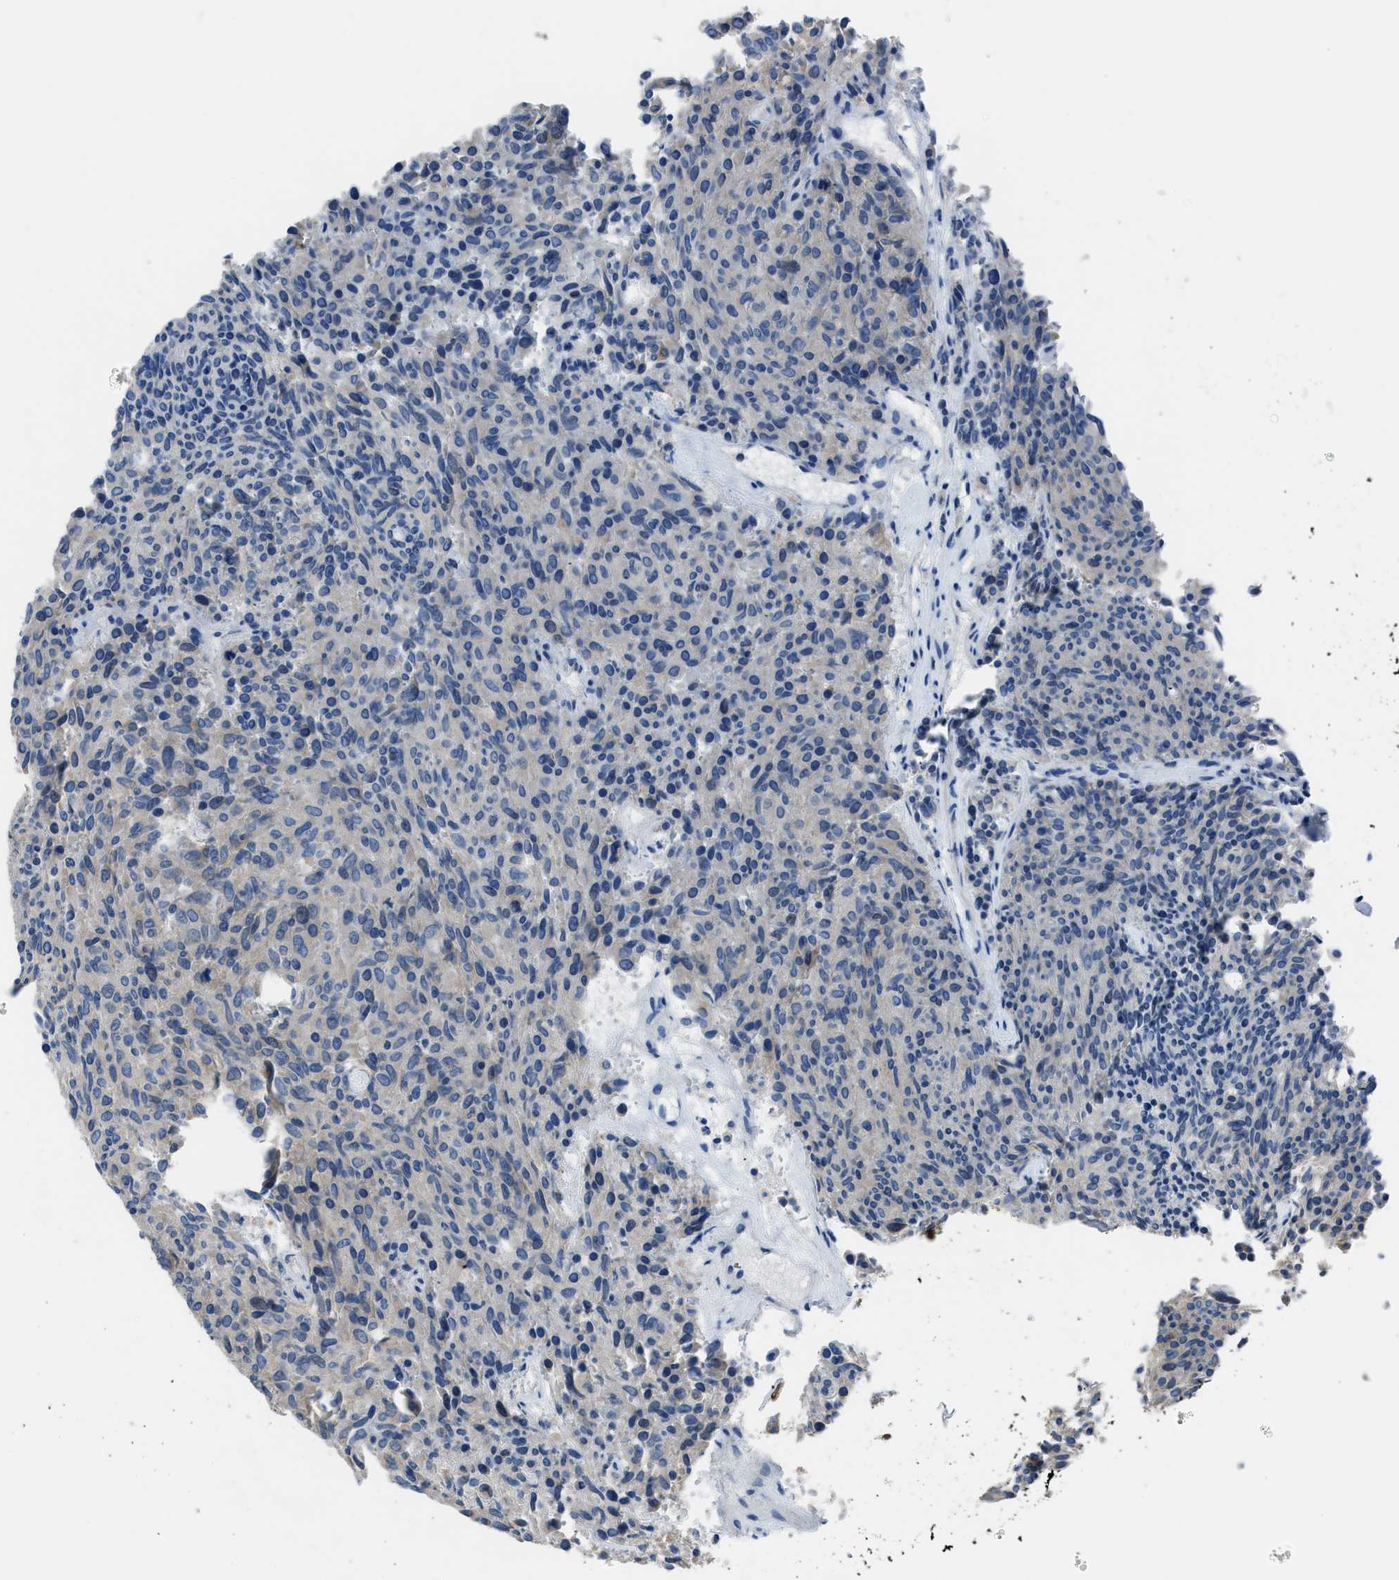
{"staining": {"intensity": "weak", "quantity": "<25%", "location": "cytoplasmic/membranous"}, "tissue": "carcinoid", "cell_type": "Tumor cells", "image_type": "cancer", "snomed": [{"axis": "morphology", "description": "Carcinoid, malignant, NOS"}, {"axis": "topography", "description": "Pancreas"}], "caption": "High magnification brightfield microscopy of carcinoid (malignant) stained with DAB (3,3'-diaminobenzidine) (brown) and counterstained with hematoxylin (blue): tumor cells show no significant positivity.", "gene": "SMIM20", "patient": {"sex": "female", "age": 54}}